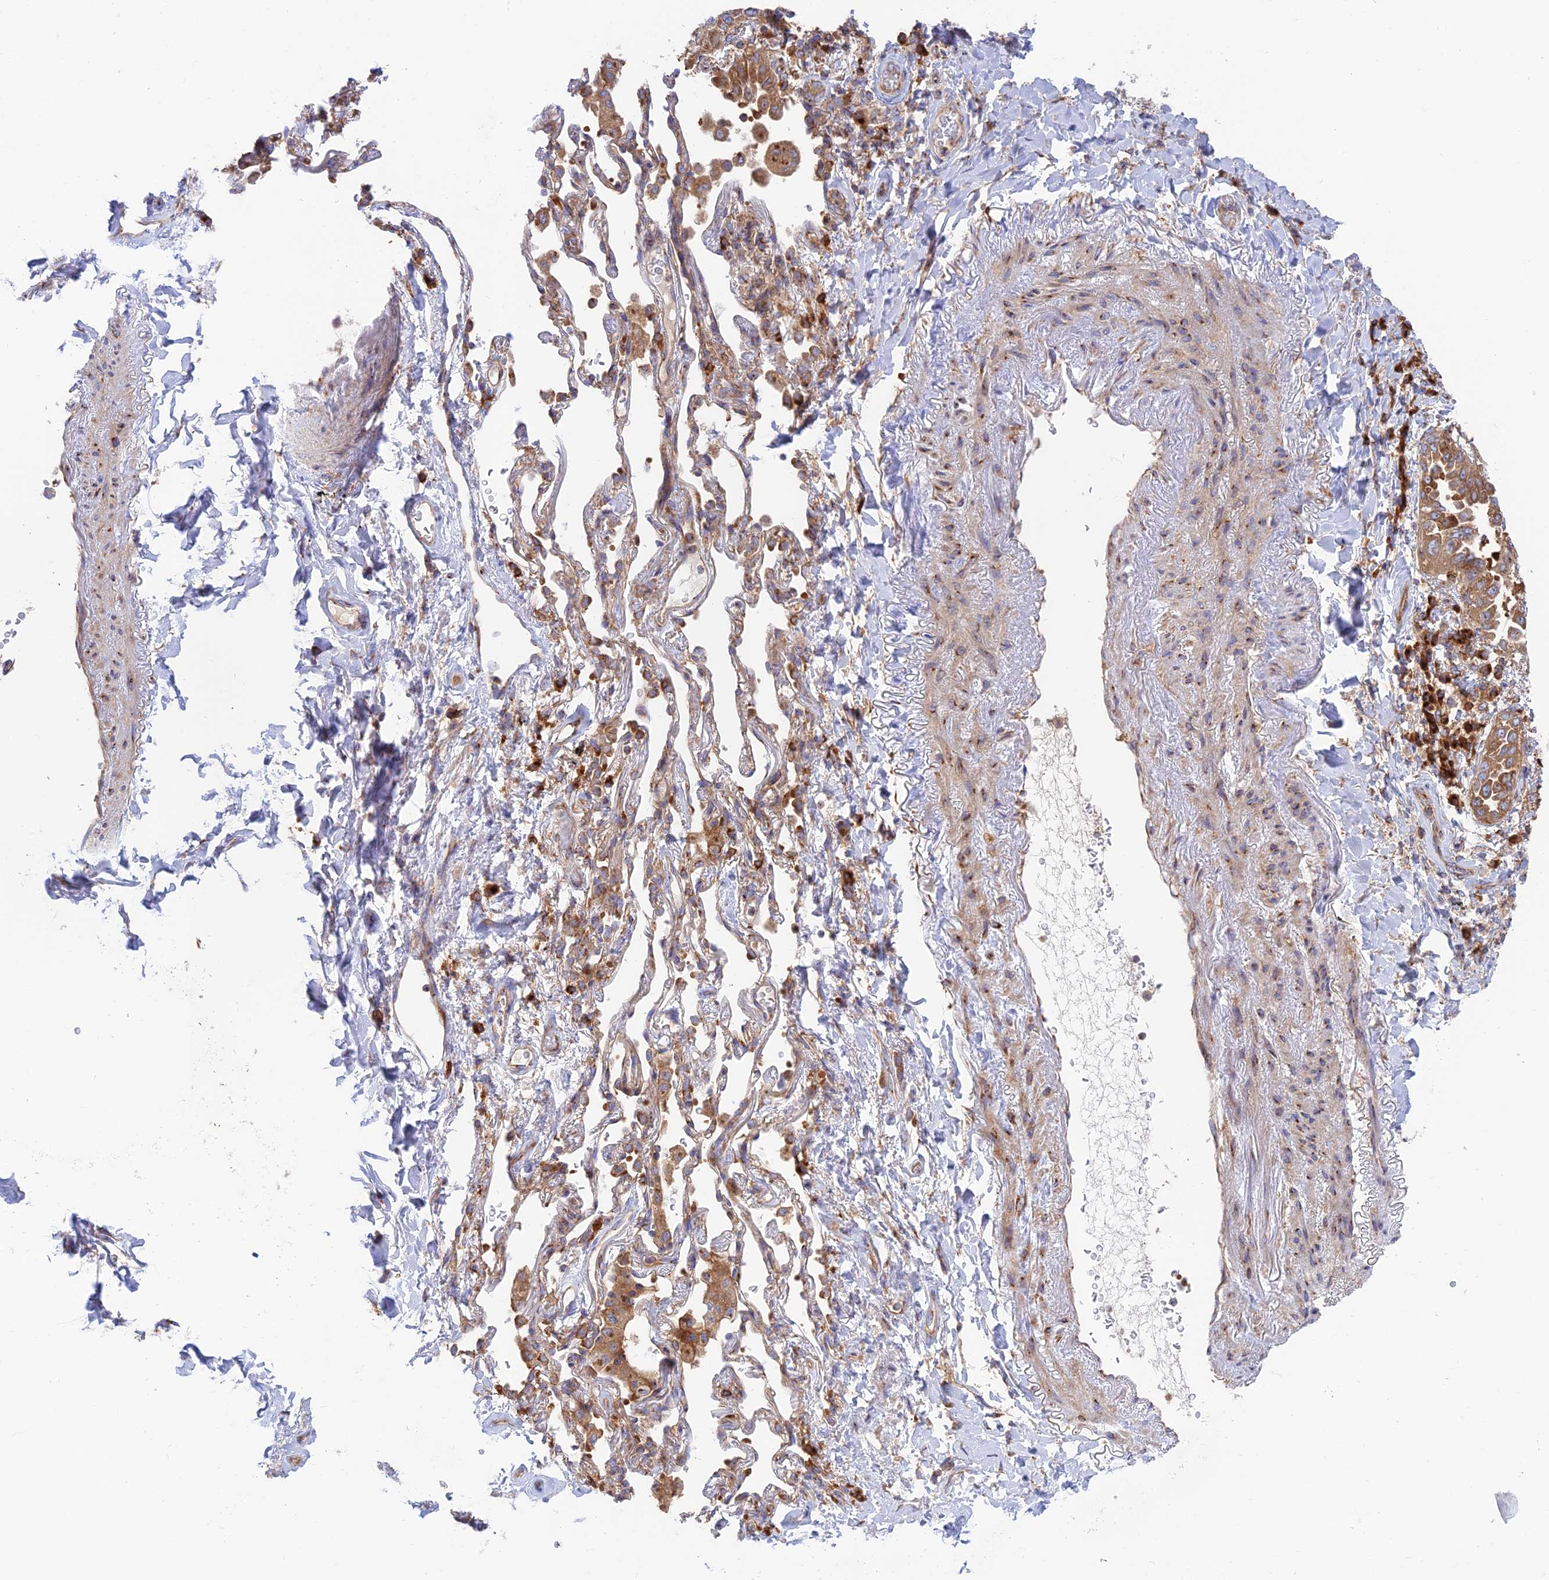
{"staining": {"intensity": "strong", "quantity": ">75%", "location": "cytoplasmic/membranous"}, "tissue": "lung cancer", "cell_type": "Tumor cells", "image_type": "cancer", "snomed": [{"axis": "morphology", "description": "Adenocarcinoma, NOS"}, {"axis": "topography", "description": "Lung"}], "caption": "Brown immunohistochemical staining in human lung cancer (adenocarcinoma) shows strong cytoplasmic/membranous positivity in about >75% of tumor cells.", "gene": "GOLGA3", "patient": {"sex": "female", "age": 69}}